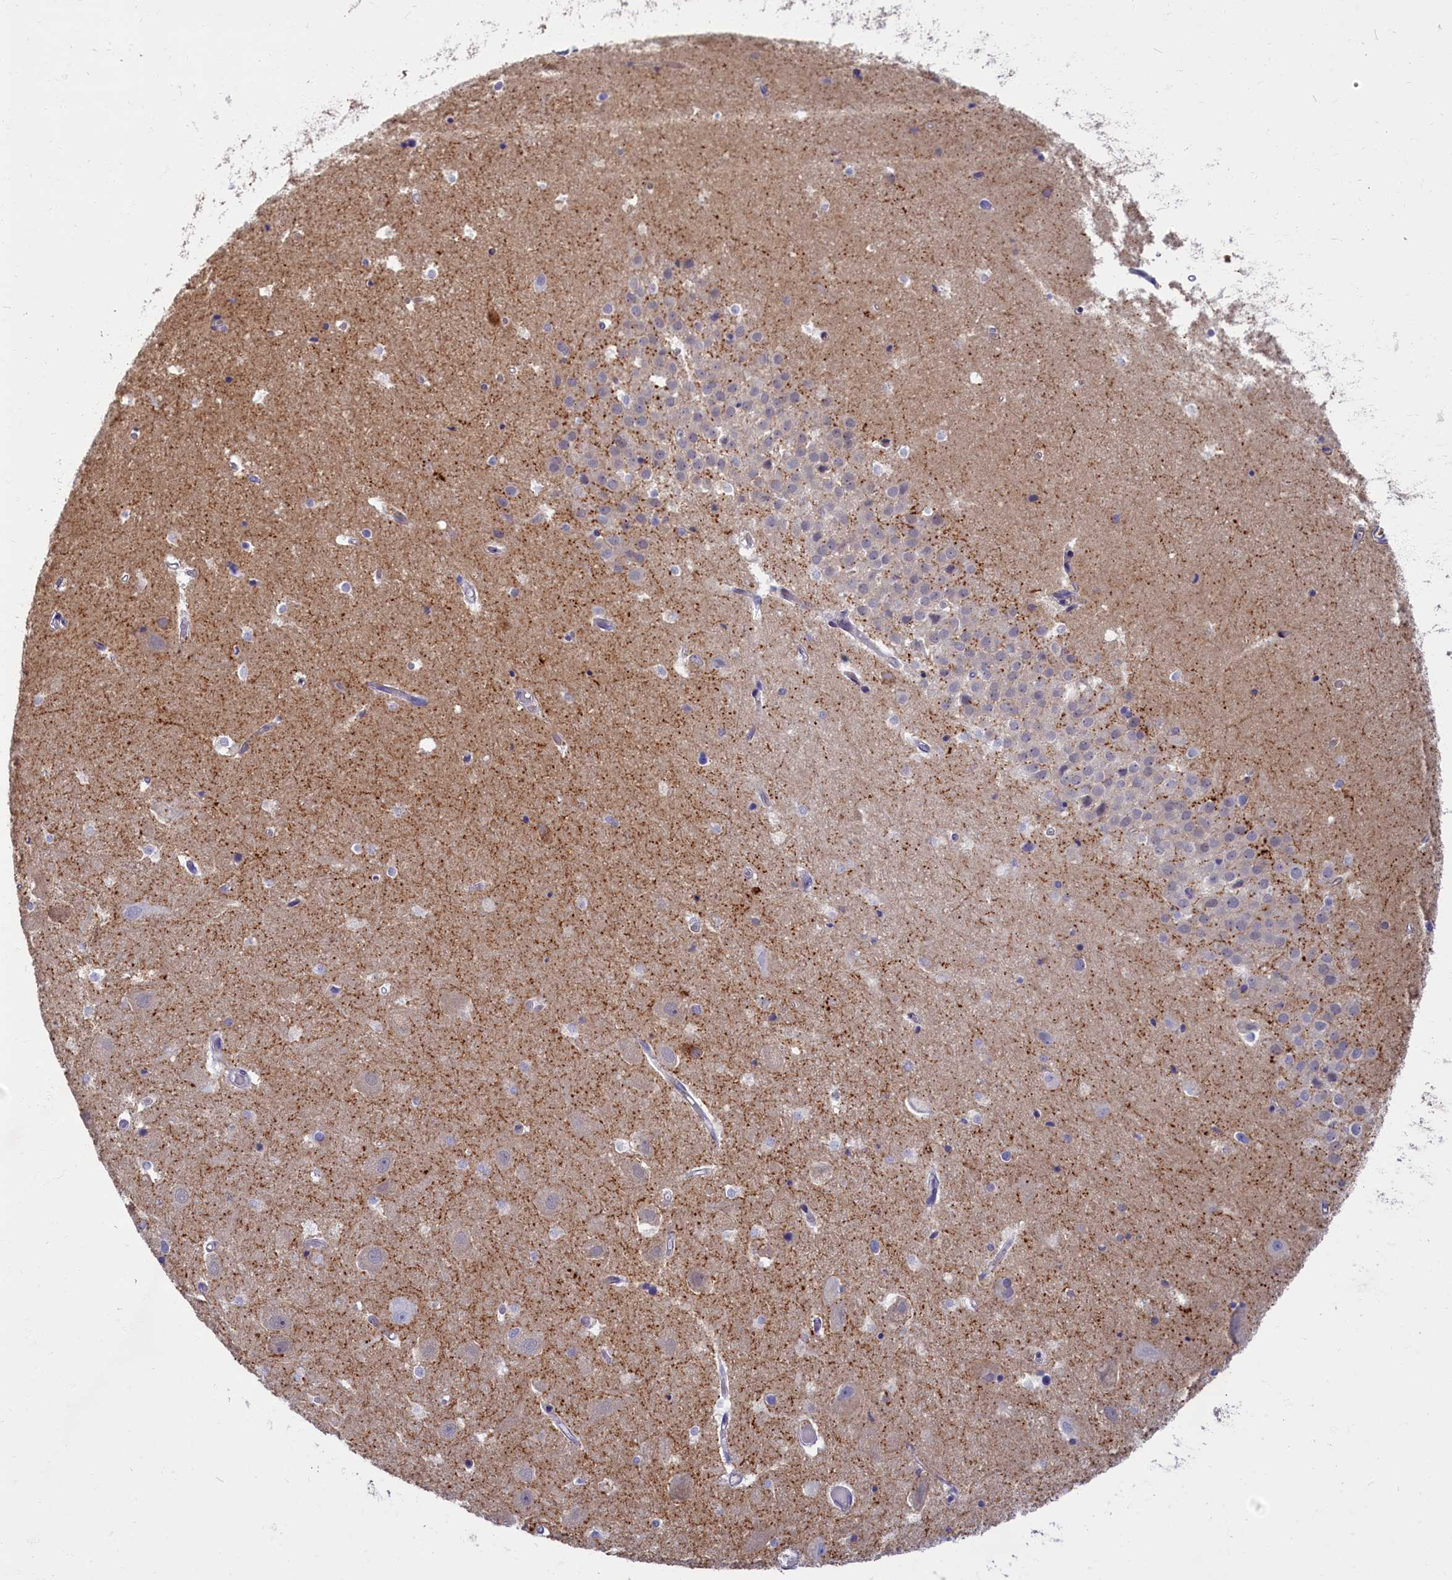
{"staining": {"intensity": "weak", "quantity": "<25%", "location": "cytoplasmic/membranous"}, "tissue": "hippocampus", "cell_type": "Glial cells", "image_type": "normal", "snomed": [{"axis": "morphology", "description": "Normal tissue, NOS"}, {"axis": "topography", "description": "Hippocampus"}], "caption": "Immunohistochemistry (IHC) histopathology image of normal hippocampus: human hippocampus stained with DAB displays no significant protein expression in glial cells. (Brightfield microscopy of DAB (3,3'-diaminobenzidine) immunohistochemistry at high magnification).", "gene": "SV2C", "patient": {"sex": "female", "age": 52}}